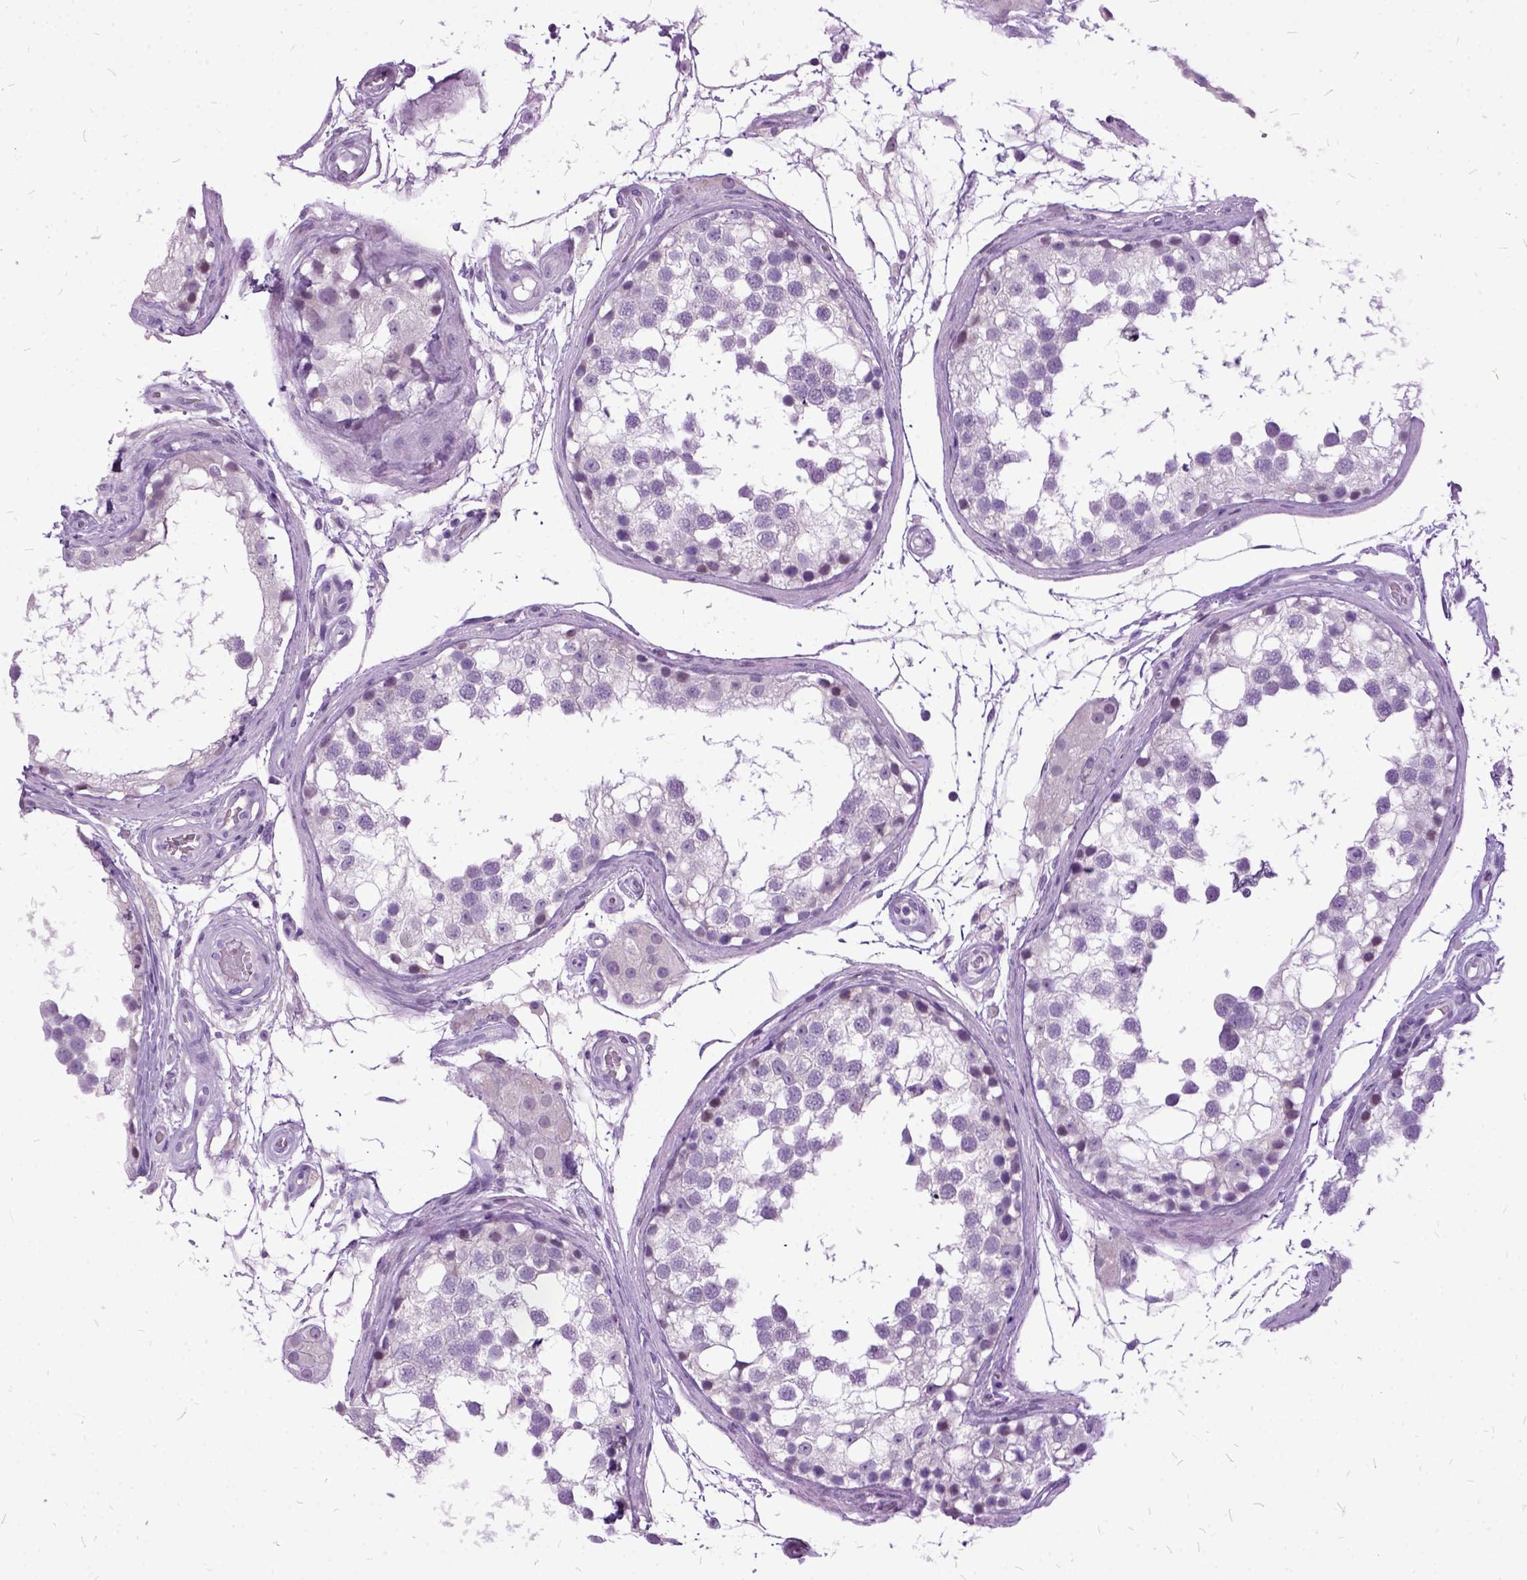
{"staining": {"intensity": "negative", "quantity": "none", "location": "none"}, "tissue": "testis", "cell_type": "Cells in seminiferous ducts", "image_type": "normal", "snomed": [{"axis": "morphology", "description": "Normal tissue, NOS"}, {"axis": "morphology", "description": "Seminoma, NOS"}, {"axis": "topography", "description": "Testis"}], "caption": "There is no significant staining in cells in seminiferous ducts of testis. (DAB immunohistochemistry (IHC) visualized using brightfield microscopy, high magnification).", "gene": "MME", "patient": {"sex": "male", "age": 65}}